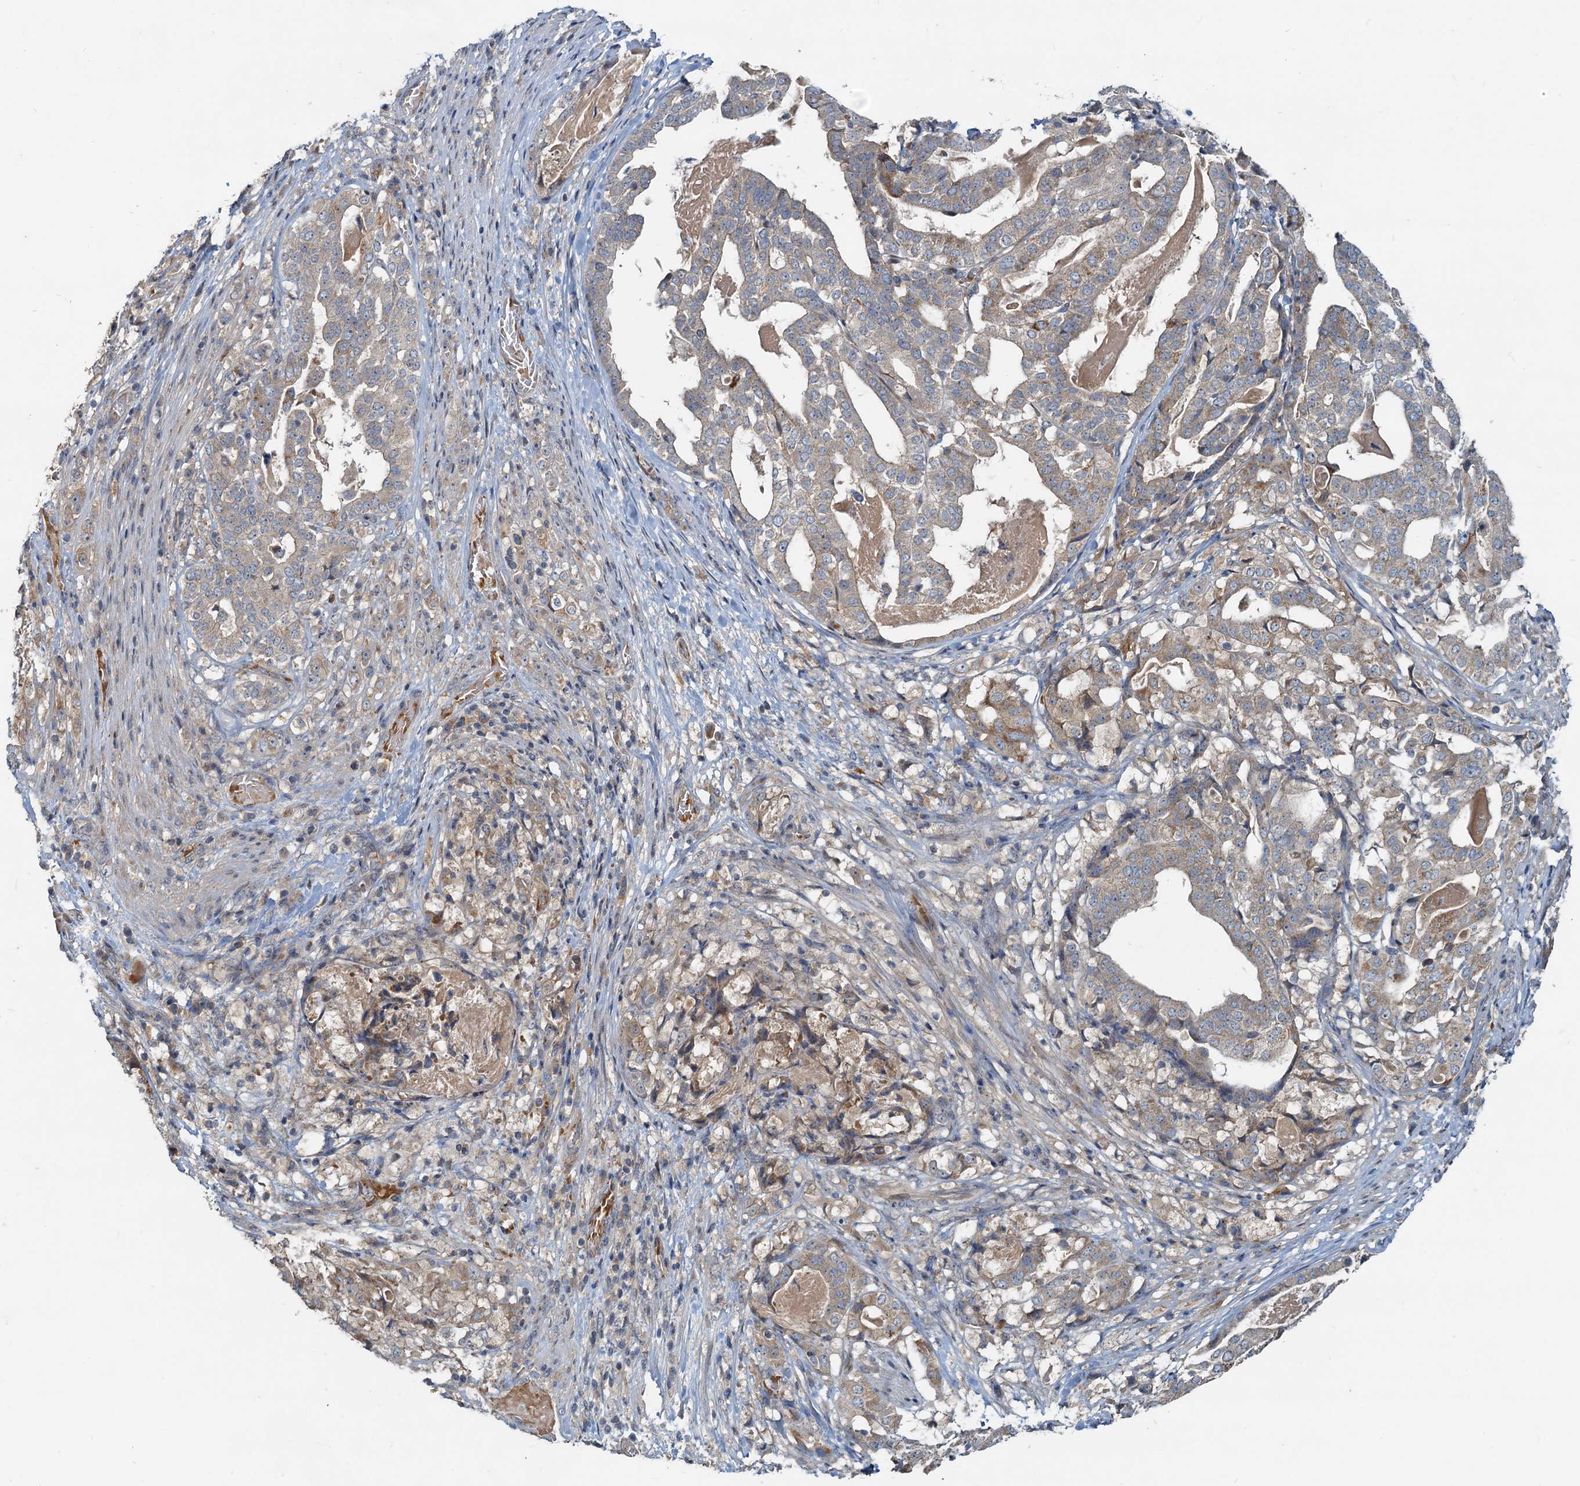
{"staining": {"intensity": "weak", "quantity": "25%-75%", "location": "cytoplasmic/membranous"}, "tissue": "stomach cancer", "cell_type": "Tumor cells", "image_type": "cancer", "snomed": [{"axis": "morphology", "description": "Adenocarcinoma, NOS"}, {"axis": "topography", "description": "Stomach"}], "caption": "High-magnification brightfield microscopy of stomach adenocarcinoma stained with DAB (3,3'-diaminobenzidine) (brown) and counterstained with hematoxylin (blue). tumor cells exhibit weak cytoplasmic/membranous expression is seen in approximately25%-75% of cells.", "gene": "CEP68", "patient": {"sex": "male", "age": 48}}